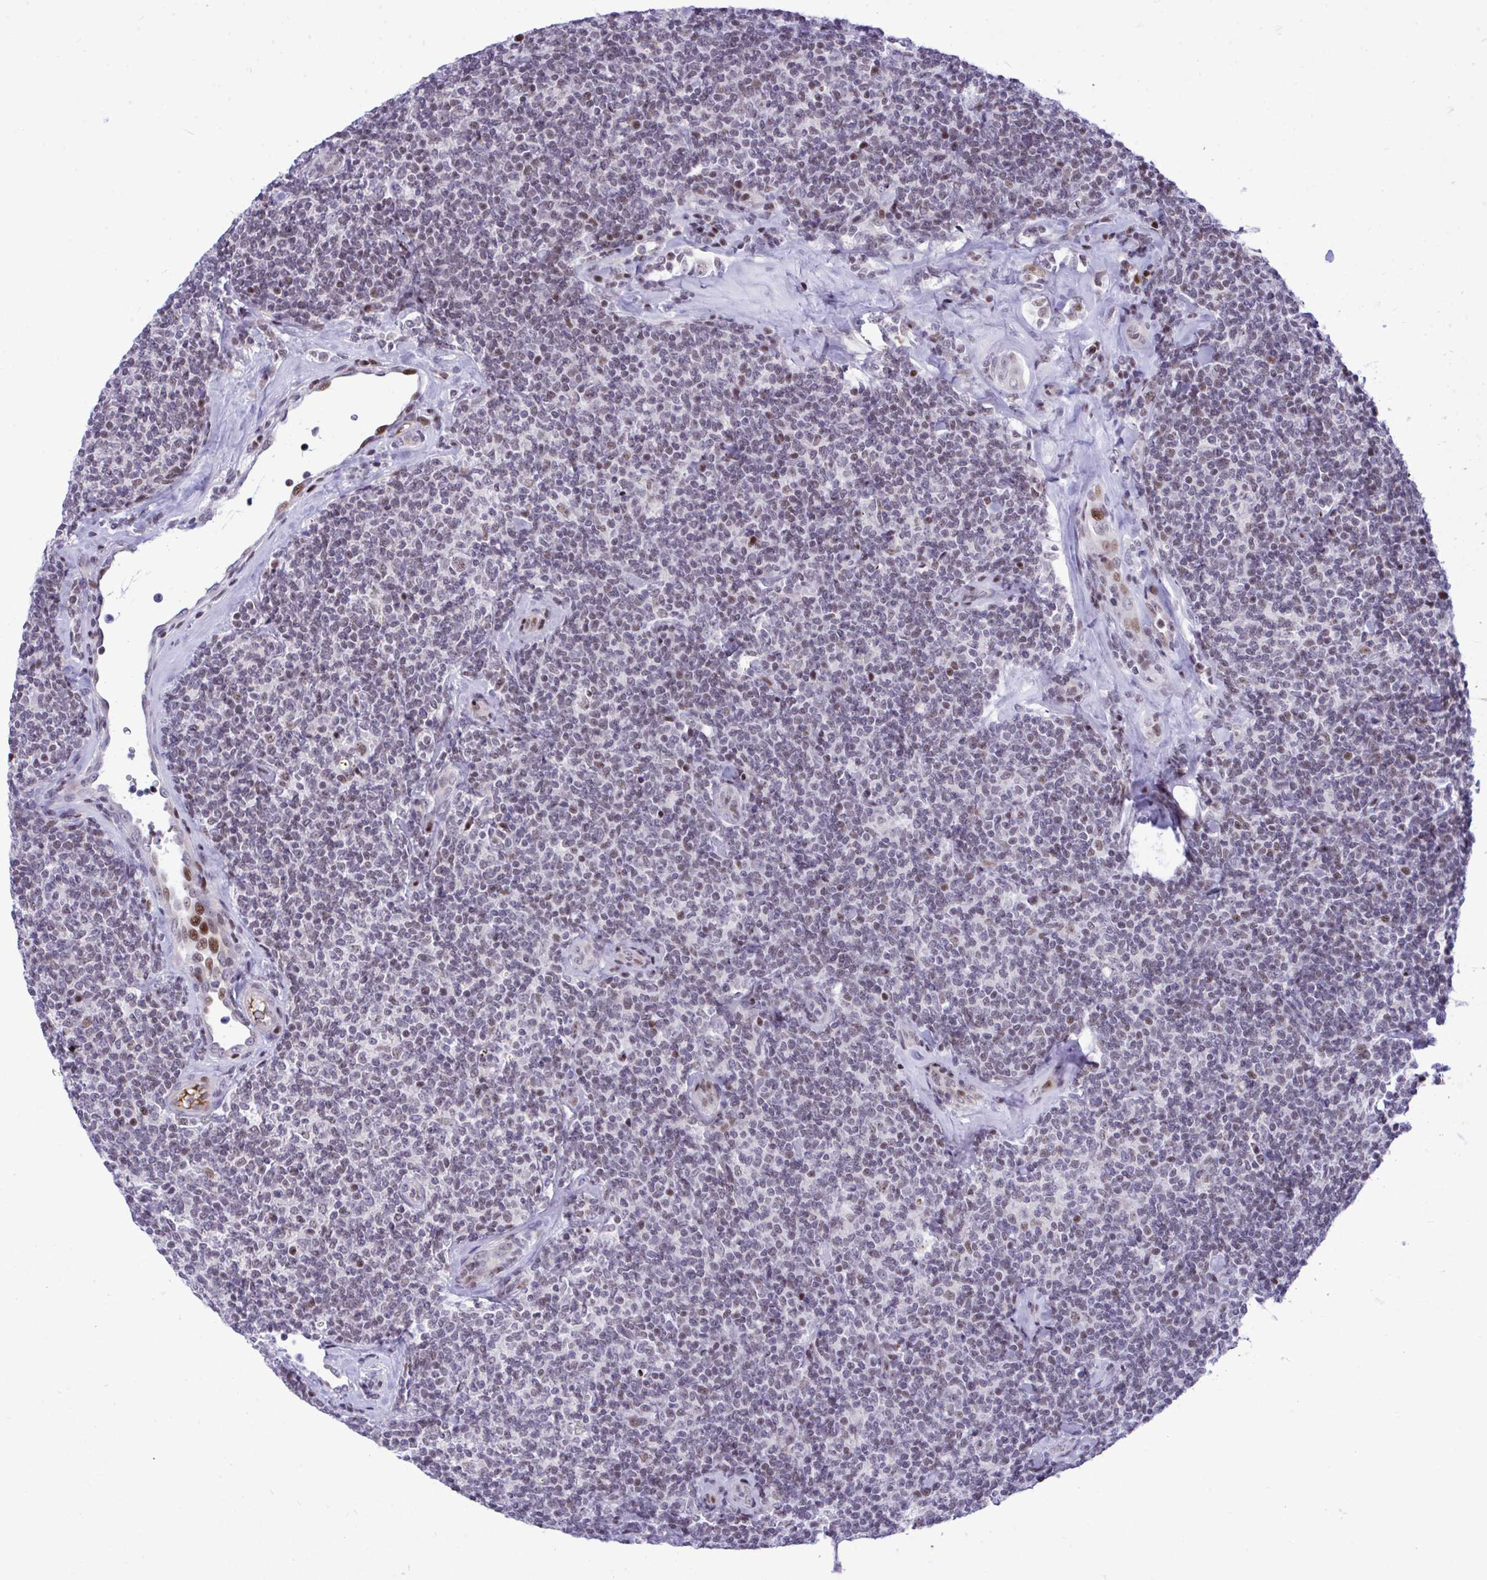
{"staining": {"intensity": "weak", "quantity": "<25%", "location": "nuclear"}, "tissue": "lymphoma", "cell_type": "Tumor cells", "image_type": "cancer", "snomed": [{"axis": "morphology", "description": "Malignant lymphoma, non-Hodgkin's type, Low grade"}, {"axis": "topography", "description": "Lymph node"}], "caption": "Low-grade malignant lymphoma, non-Hodgkin's type was stained to show a protein in brown. There is no significant staining in tumor cells.", "gene": "C14orf39", "patient": {"sex": "female", "age": 56}}